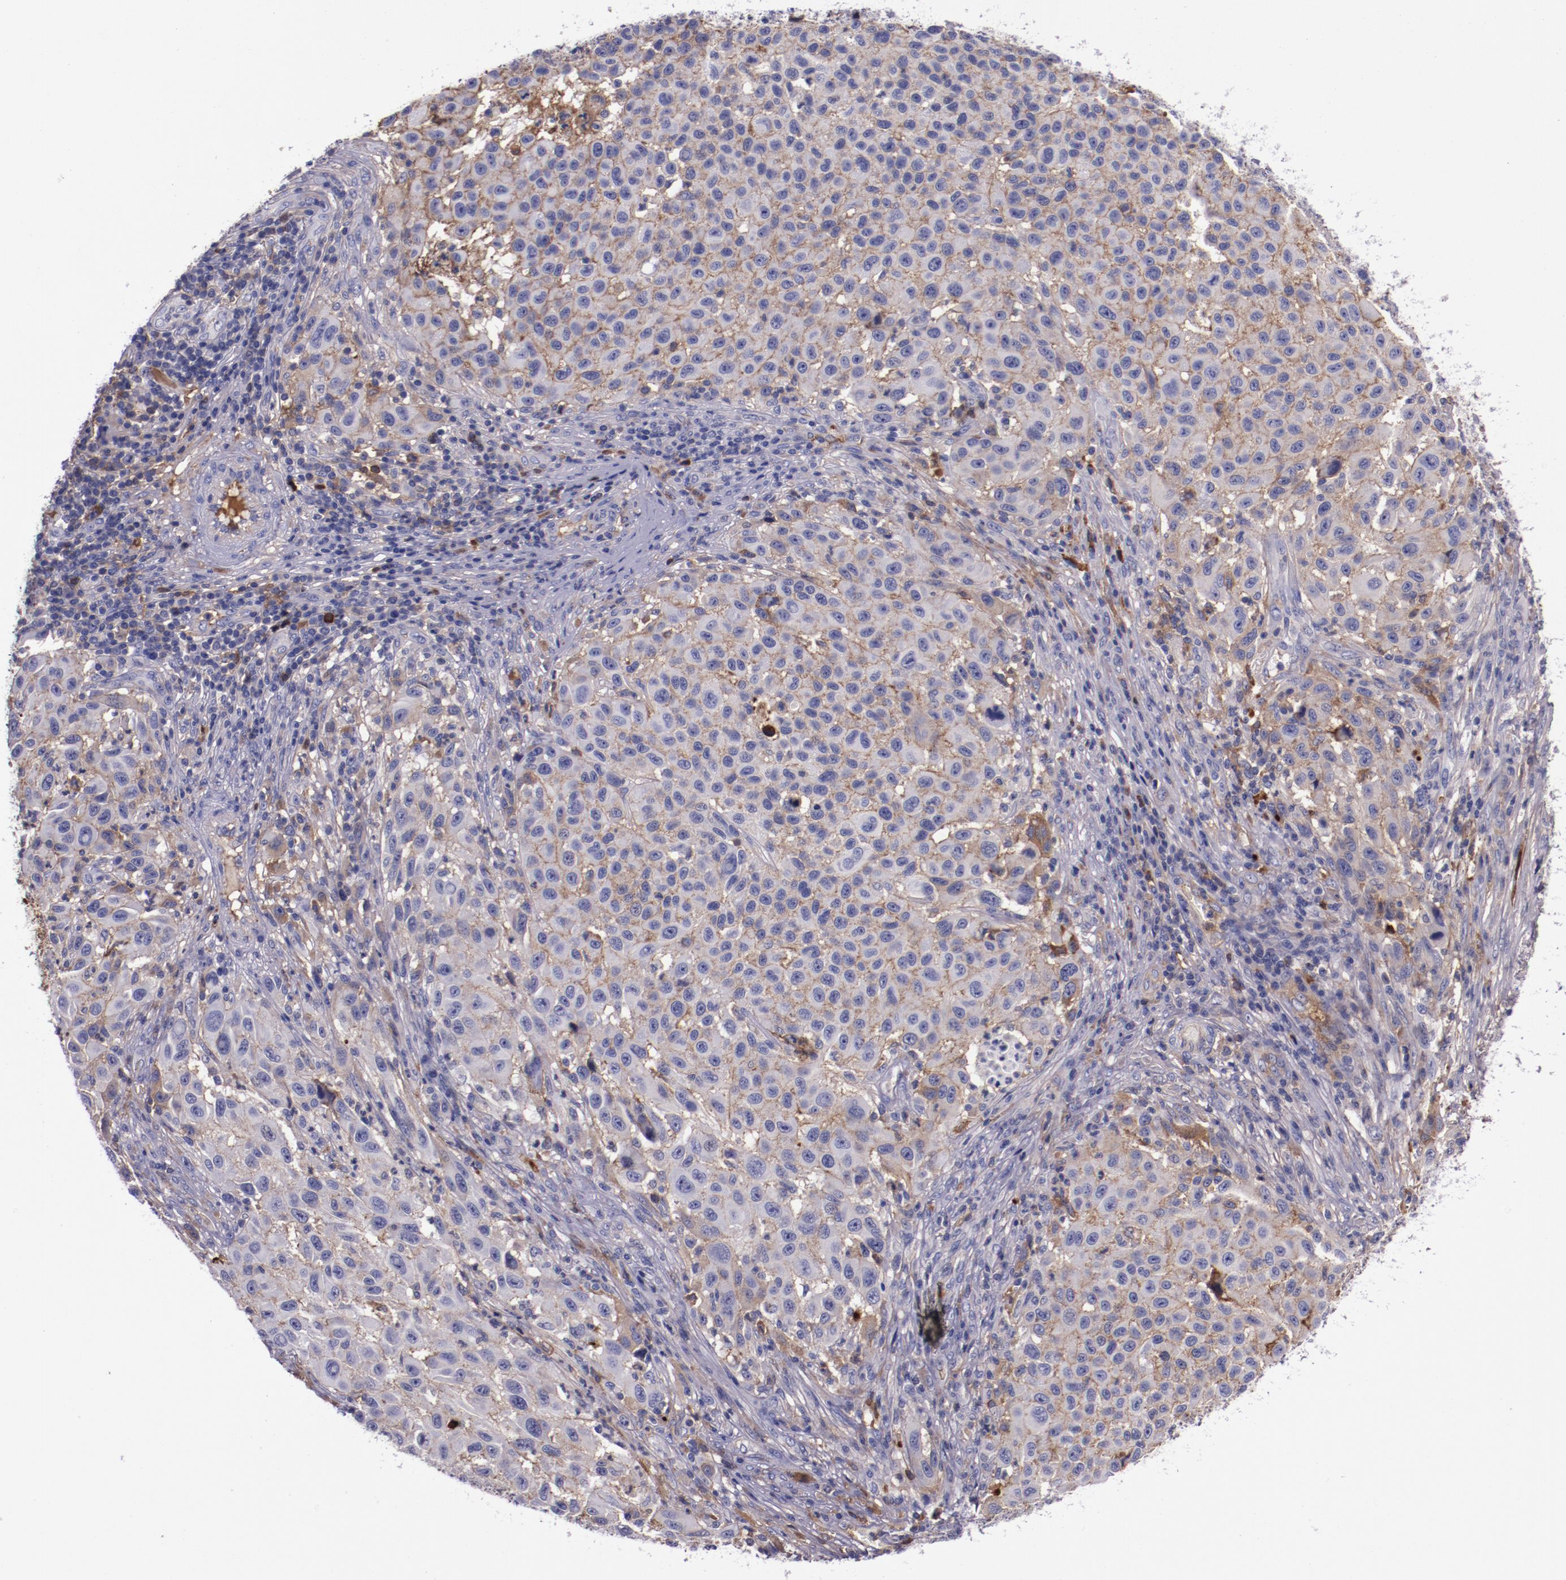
{"staining": {"intensity": "moderate", "quantity": "<25%", "location": "cytoplasmic/membranous"}, "tissue": "melanoma", "cell_type": "Tumor cells", "image_type": "cancer", "snomed": [{"axis": "morphology", "description": "Malignant melanoma, Metastatic site"}, {"axis": "topography", "description": "Lymph node"}], "caption": "Immunohistochemistry (IHC) histopathology image of neoplastic tissue: malignant melanoma (metastatic site) stained using IHC reveals low levels of moderate protein expression localized specifically in the cytoplasmic/membranous of tumor cells, appearing as a cytoplasmic/membranous brown color.", "gene": "APOH", "patient": {"sex": "male", "age": 61}}